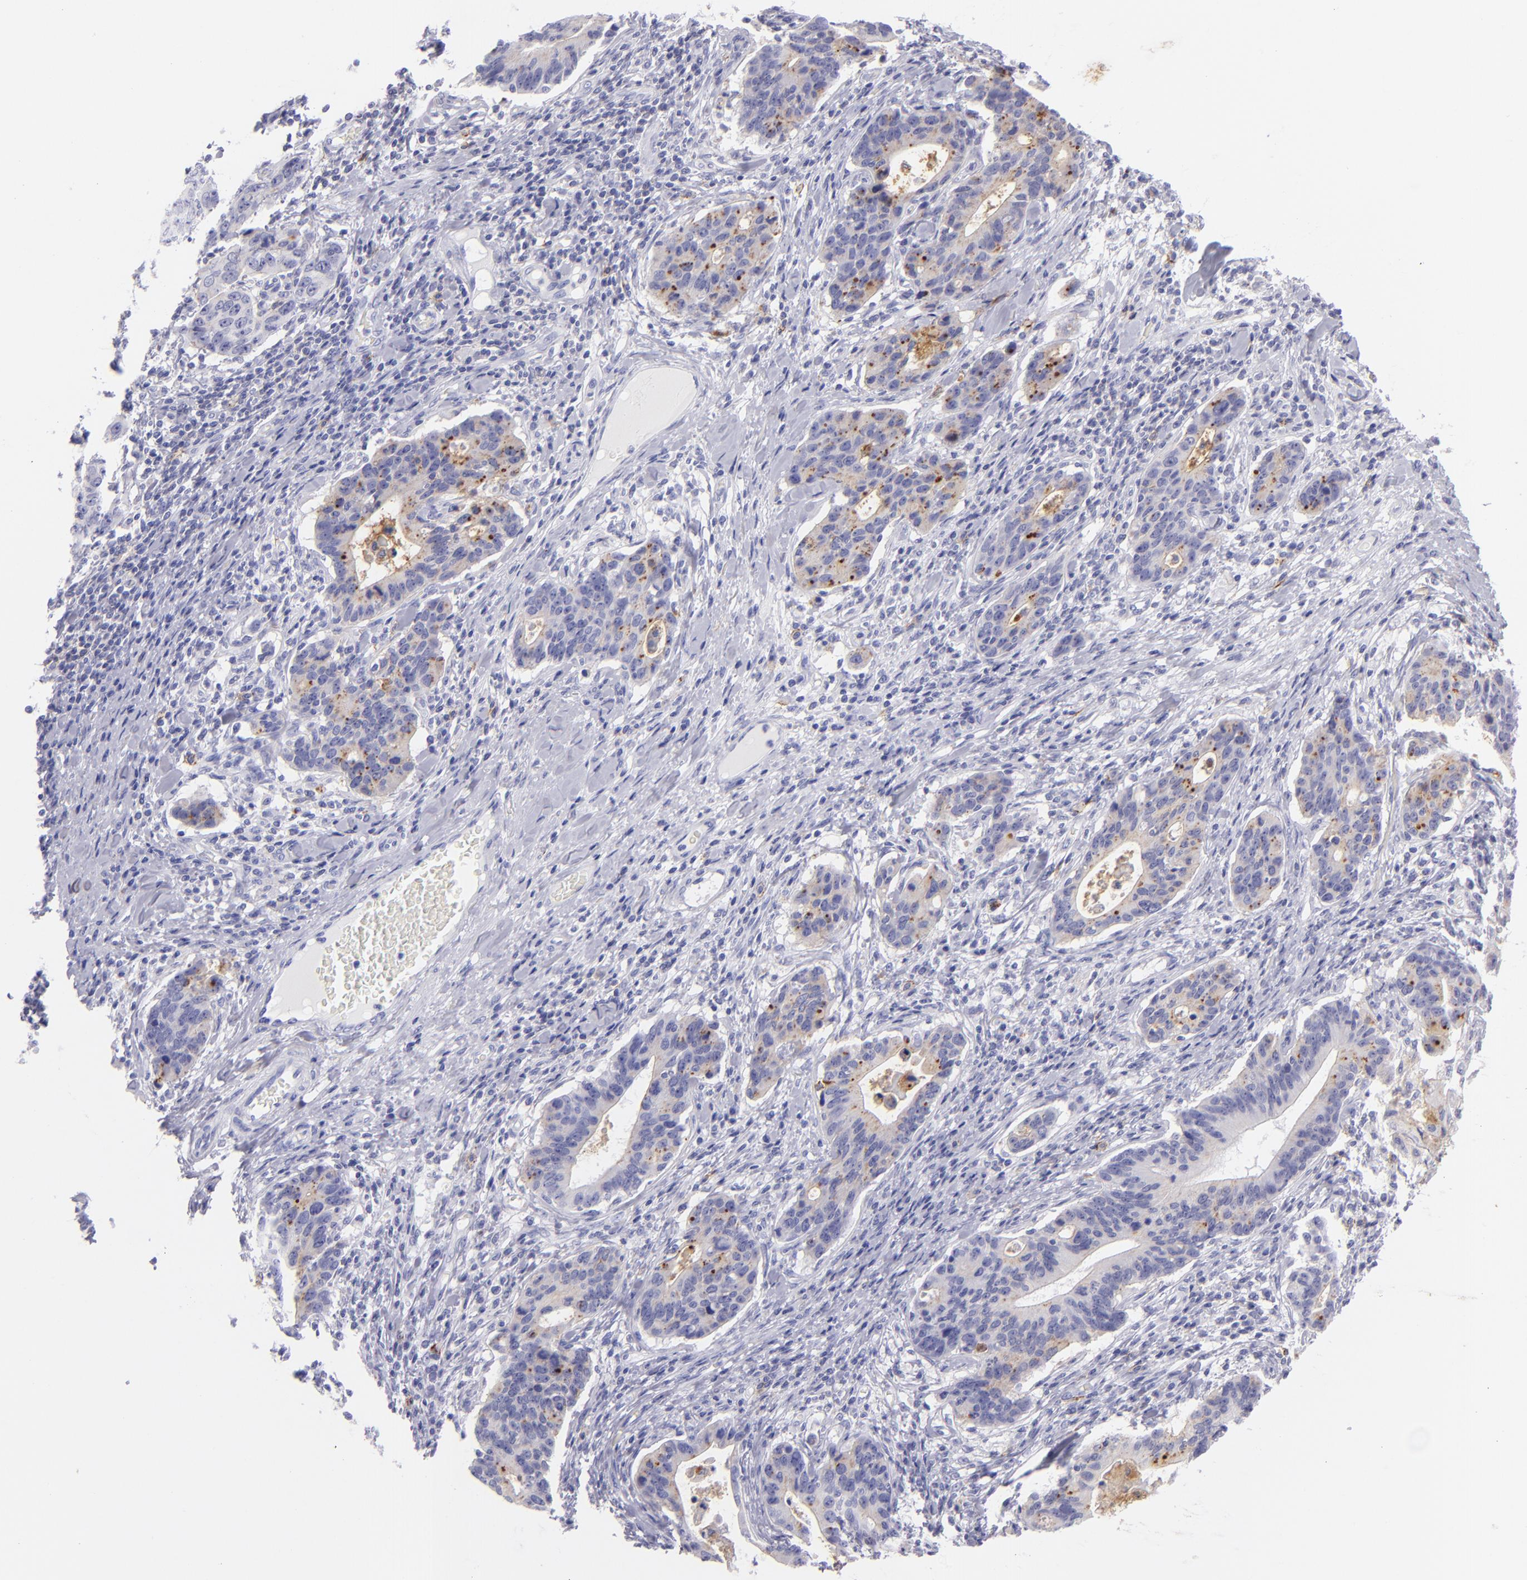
{"staining": {"intensity": "moderate", "quantity": "<25%", "location": "cytoplasmic/membranous"}, "tissue": "stomach cancer", "cell_type": "Tumor cells", "image_type": "cancer", "snomed": [{"axis": "morphology", "description": "Adenocarcinoma, NOS"}, {"axis": "topography", "description": "Esophagus"}, {"axis": "topography", "description": "Stomach"}], "caption": "High-magnification brightfield microscopy of stomach cancer stained with DAB (3,3'-diaminobenzidine) (brown) and counterstained with hematoxylin (blue). tumor cells exhibit moderate cytoplasmic/membranous staining is appreciated in about<25% of cells. Nuclei are stained in blue.", "gene": "CD82", "patient": {"sex": "male", "age": 74}}